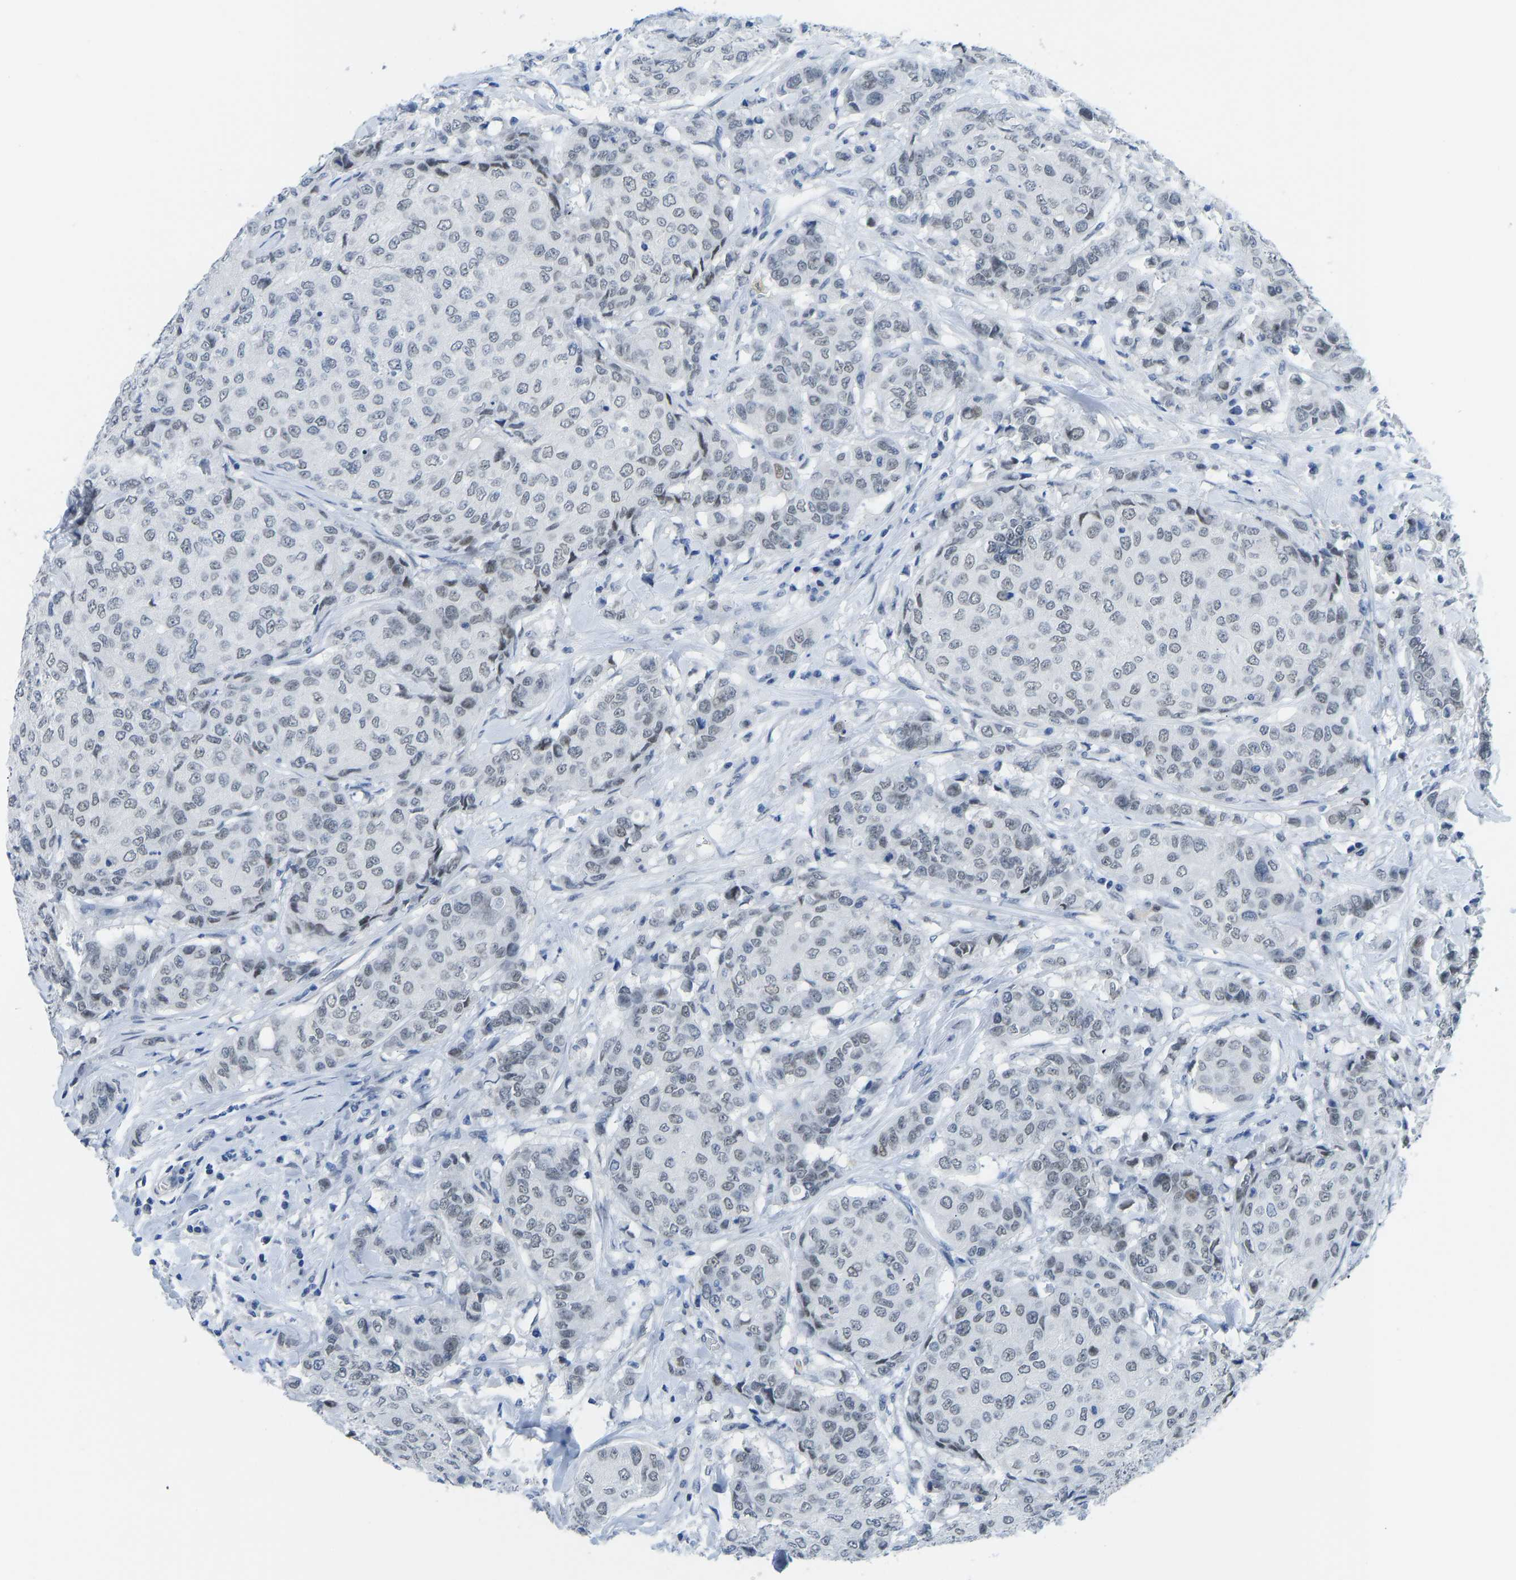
{"staining": {"intensity": "negative", "quantity": "none", "location": "none"}, "tissue": "breast cancer", "cell_type": "Tumor cells", "image_type": "cancer", "snomed": [{"axis": "morphology", "description": "Duct carcinoma"}, {"axis": "topography", "description": "Breast"}], "caption": "This is a histopathology image of IHC staining of breast infiltrating ductal carcinoma, which shows no staining in tumor cells. (Stains: DAB (3,3'-diaminobenzidine) IHC with hematoxylin counter stain, Microscopy: brightfield microscopy at high magnification).", "gene": "TXNDC2", "patient": {"sex": "female", "age": 27}}